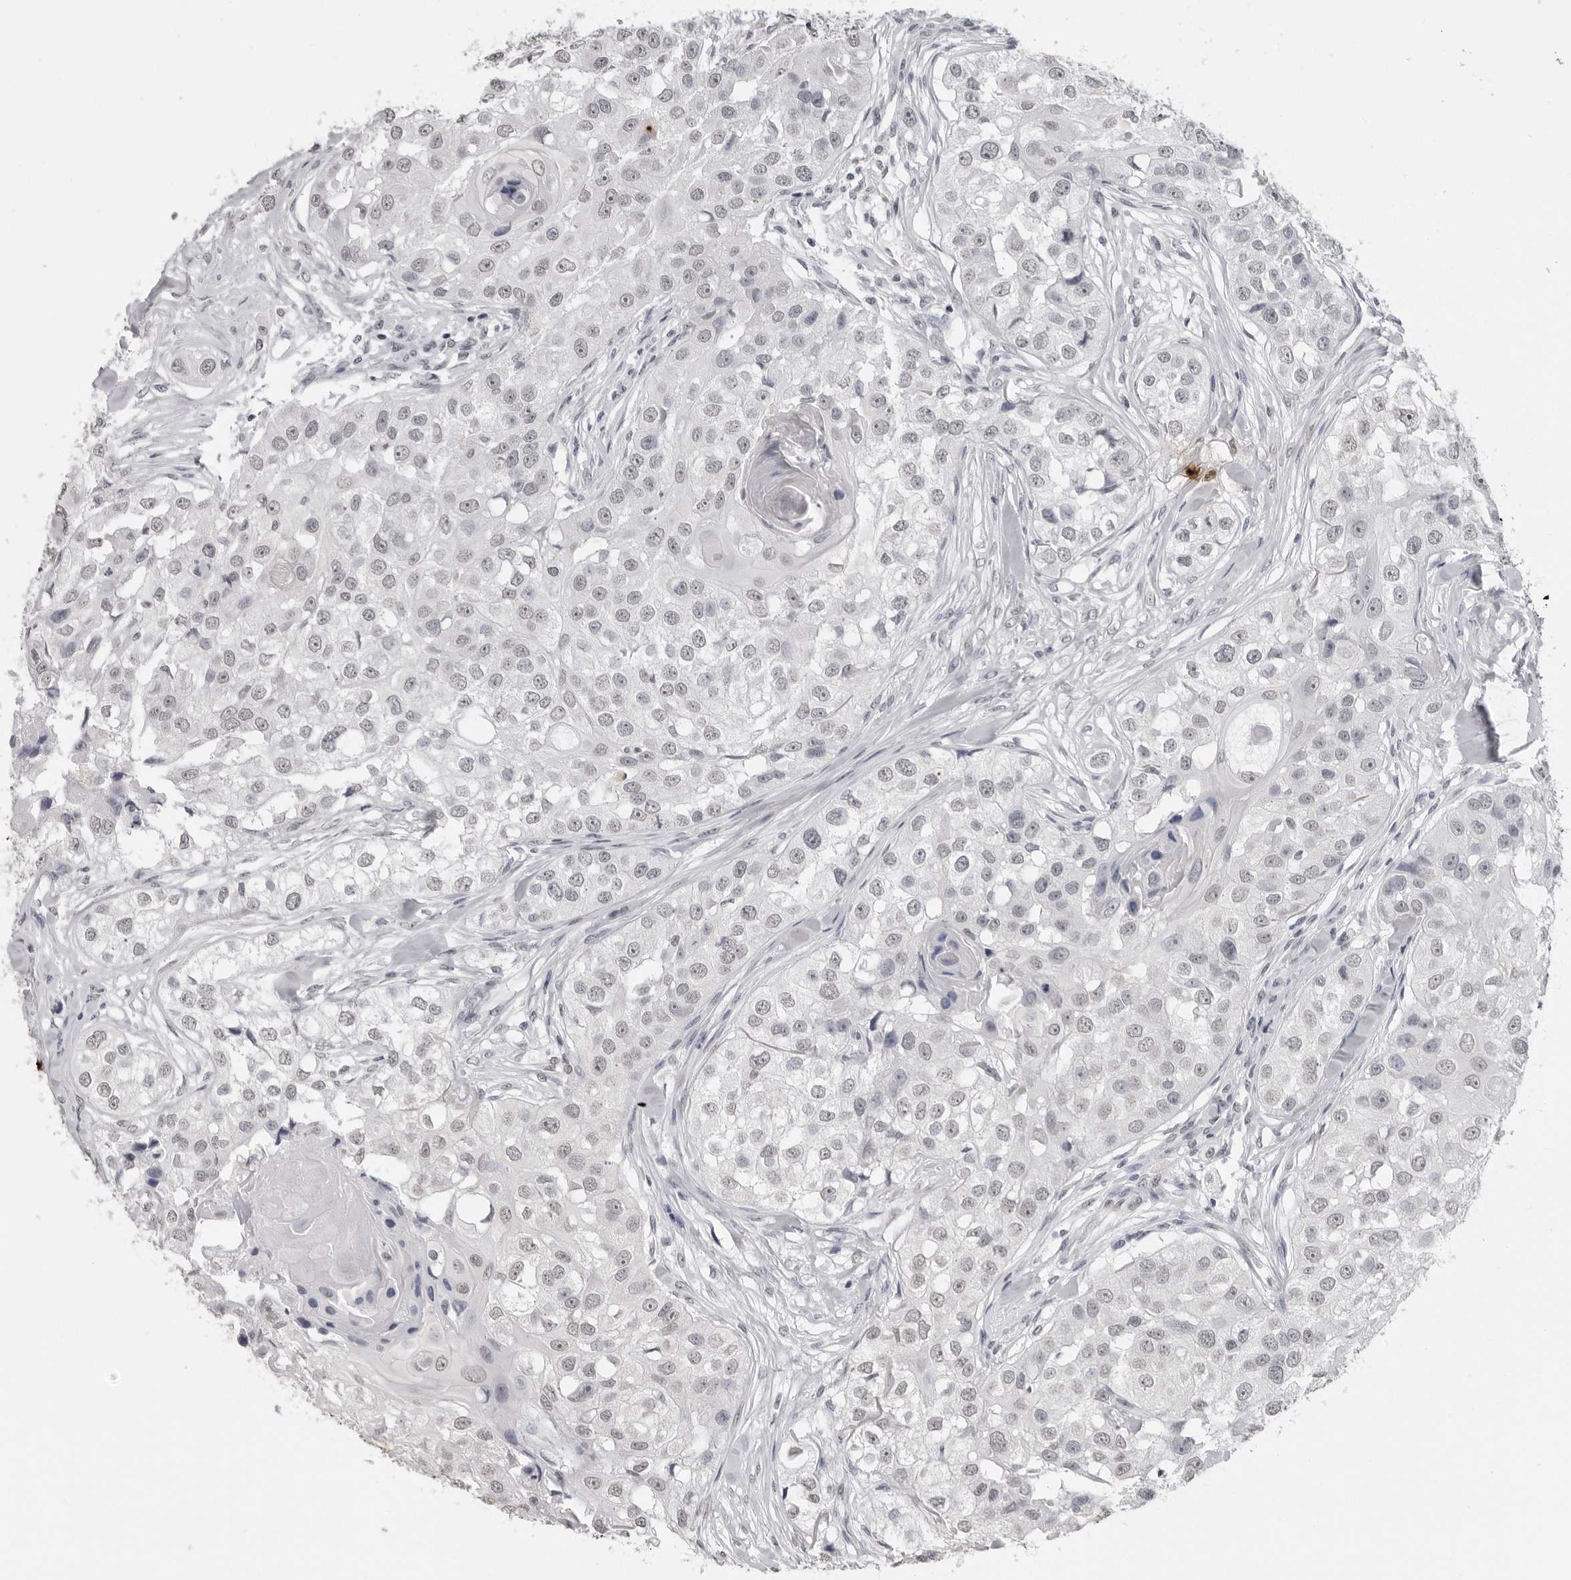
{"staining": {"intensity": "weak", "quantity": ">75%", "location": "nuclear"}, "tissue": "head and neck cancer", "cell_type": "Tumor cells", "image_type": "cancer", "snomed": [{"axis": "morphology", "description": "Normal tissue, NOS"}, {"axis": "morphology", "description": "Squamous cell carcinoma, NOS"}, {"axis": "topography", "description": "Skeletal muscle"}, {"axis": "topography", "description": "Head-Neck"}], "caption": "This is a micrograph of immunohistochemistry staining of squamous cell carcinoma (head and neck), which shows weak staining in the nuclear of tumor cells.", "gene": "HEPACAM", "patient": {"sex": "male", "age": 51}}